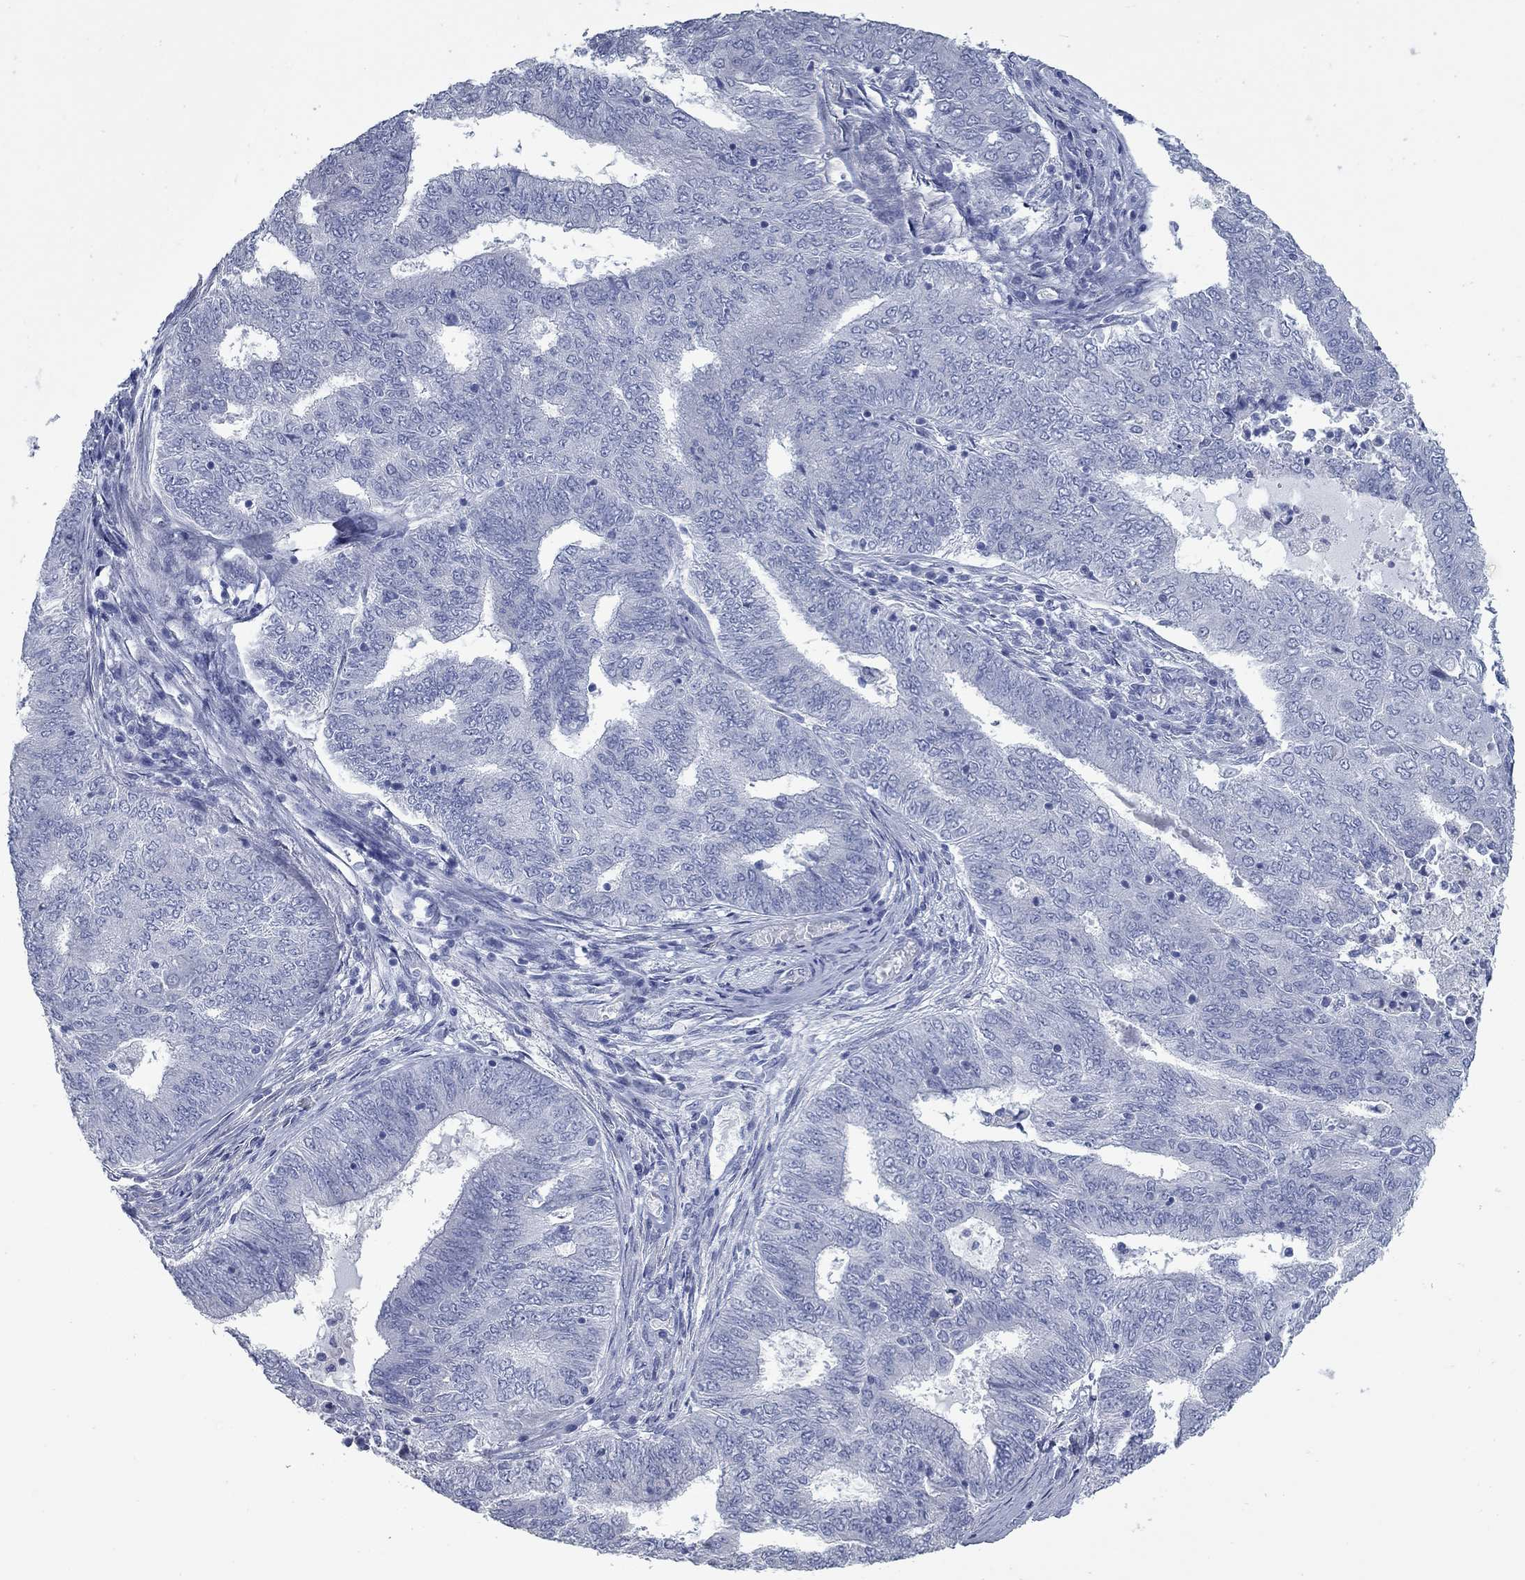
{"staining": {"intensity": "negative", "quantity": "none", "location": "none"}, "tissue": "endometrial cancer", "cell_type": "Tumor cells", "image_type": "cancer", "snomed": [{"axis": "morphology", "description": "Adenocarcinoma, NOS"}, {"axis": "topography", "description": "Endometrium"}], "caption": "IHC of endometrial cancer shows no expression in tumor cells. (Brightfield microscopy of DAB immunohistochemistry at high magnification).", "gene": "KIRREL2", "patient": {"sex": "female", "age": 62}}